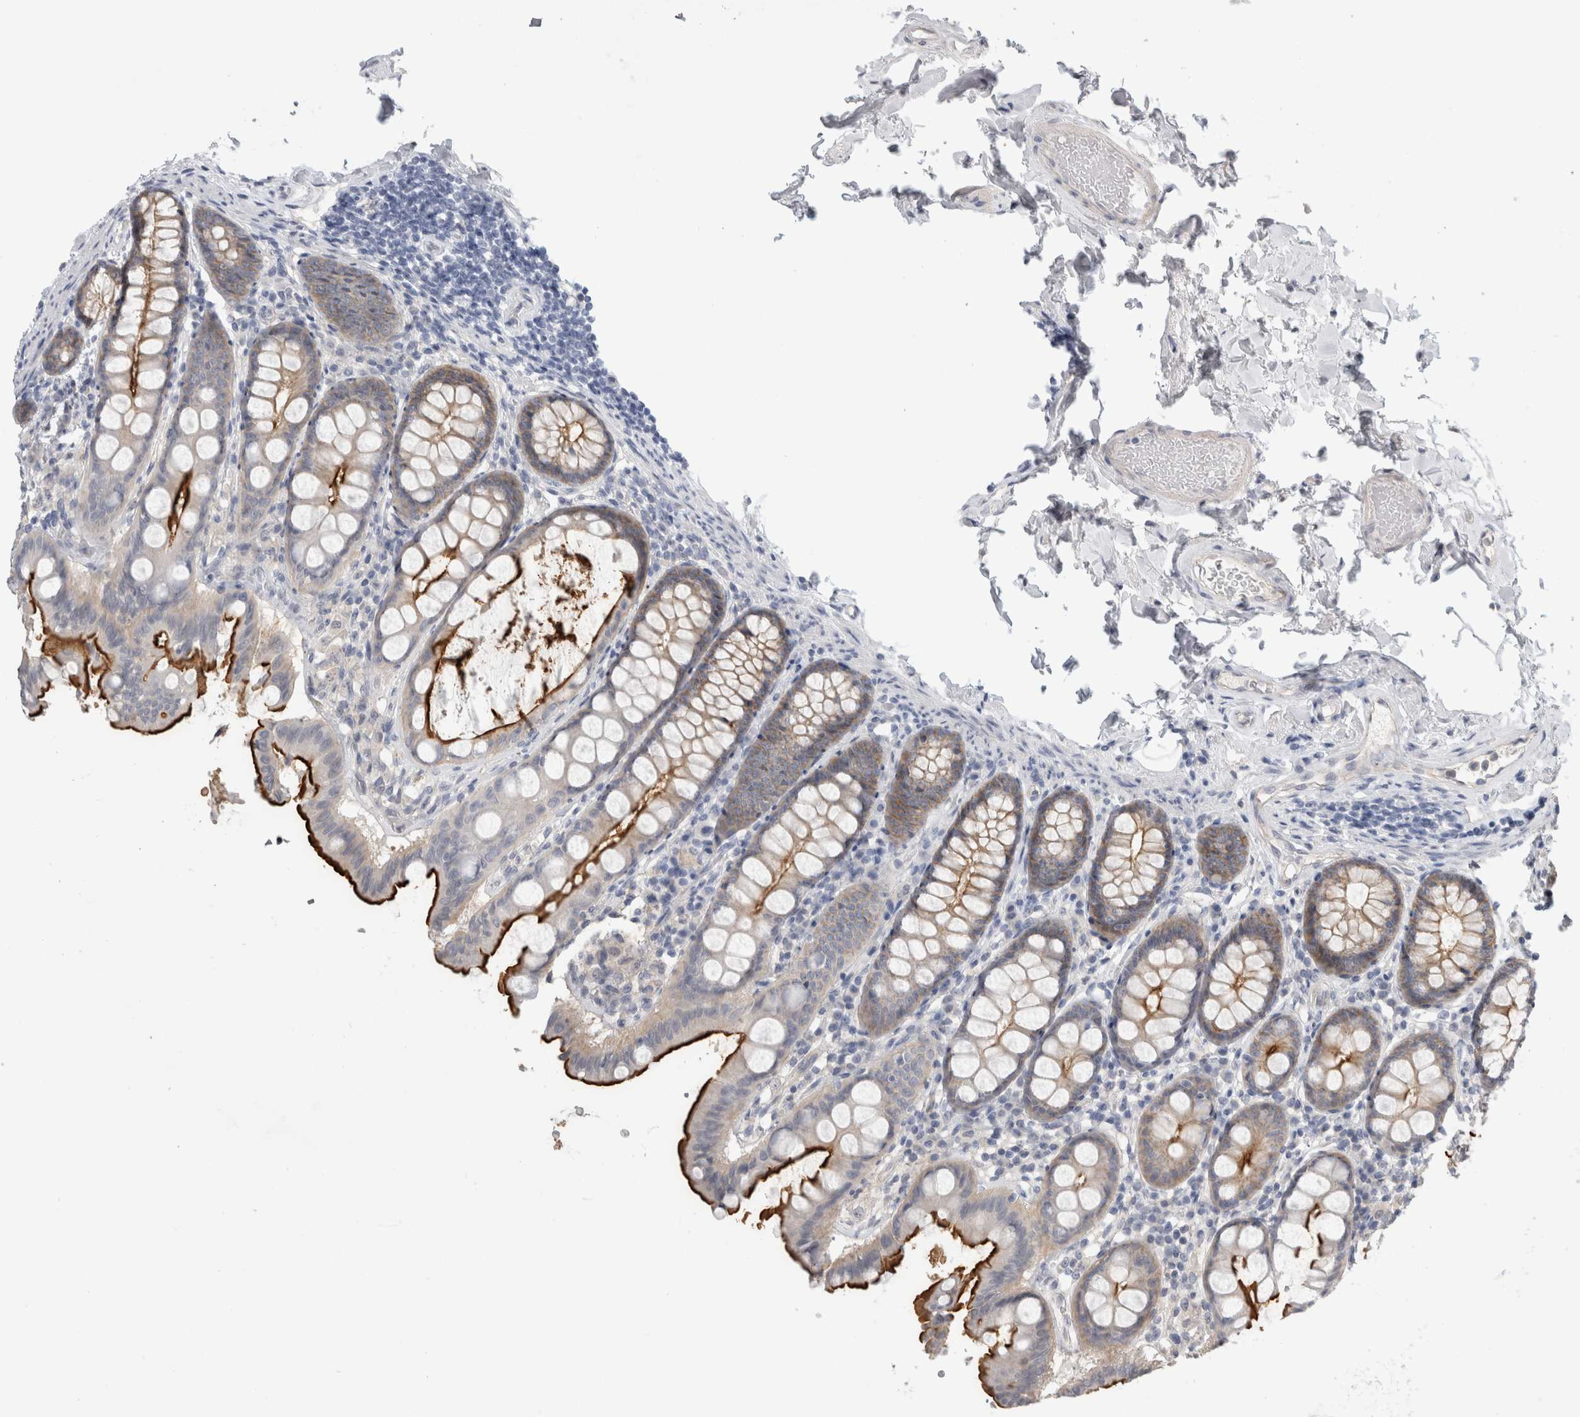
{"staining": {"intensity": "negative", "quantity": "none", "location": "none"}, "tissue": "colon", "cell_type": "Endothelial cells", "image_type": "normal", "snomed": [{"axis": "morphology", "description": "Normal tissue, NOS"}, {"axis": "topography", "description": "Colon"}, {"axis": "topography", "description": "Peripheral nerve tissue"}], "caption": "IHC histopathology image of benign colon: colon stained with DAB exhibits no significant protein positivity in endothelial cells.", "gene": "VANGL1", "patient": {"sex": "female", "age": 61}}